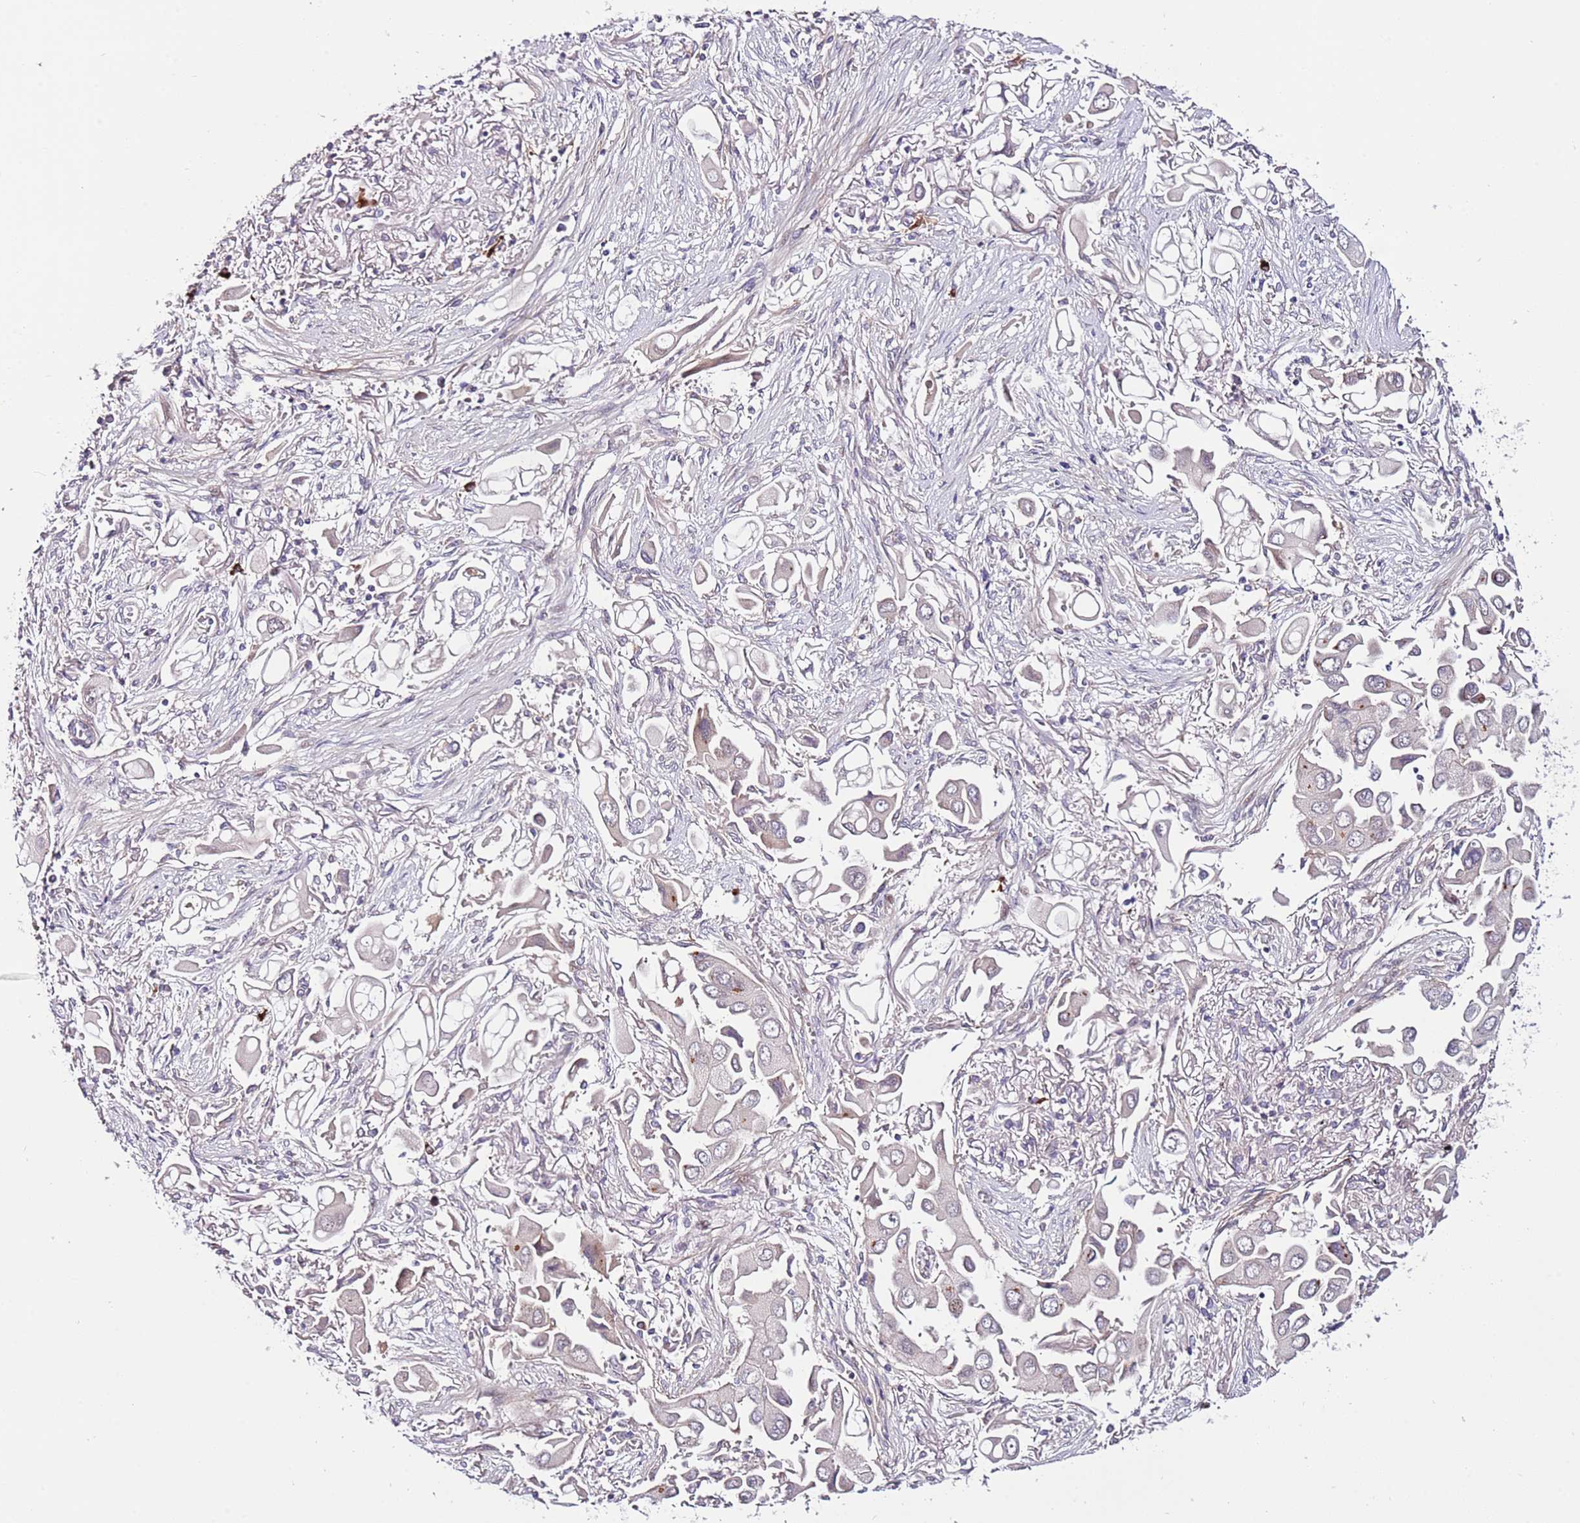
{"staining": {"intensity": "negative", "quantity": "none", "location": "none"}, "tissue": "lung cancer", "cell_type": "Tumor cells", "image_type": "cancer", "snomed": [{"axis": "morphology", "description": "Adenocarcinoma, NOS"}, {"axis": "topography", "description": "Lung"}], "caption": "IHC micrograph of human lung cancer stained for a protein (brown), which reveals no expression in tumor cells.", "gene": "MTG2", "patient": {"sex": "female", "age": 76}}